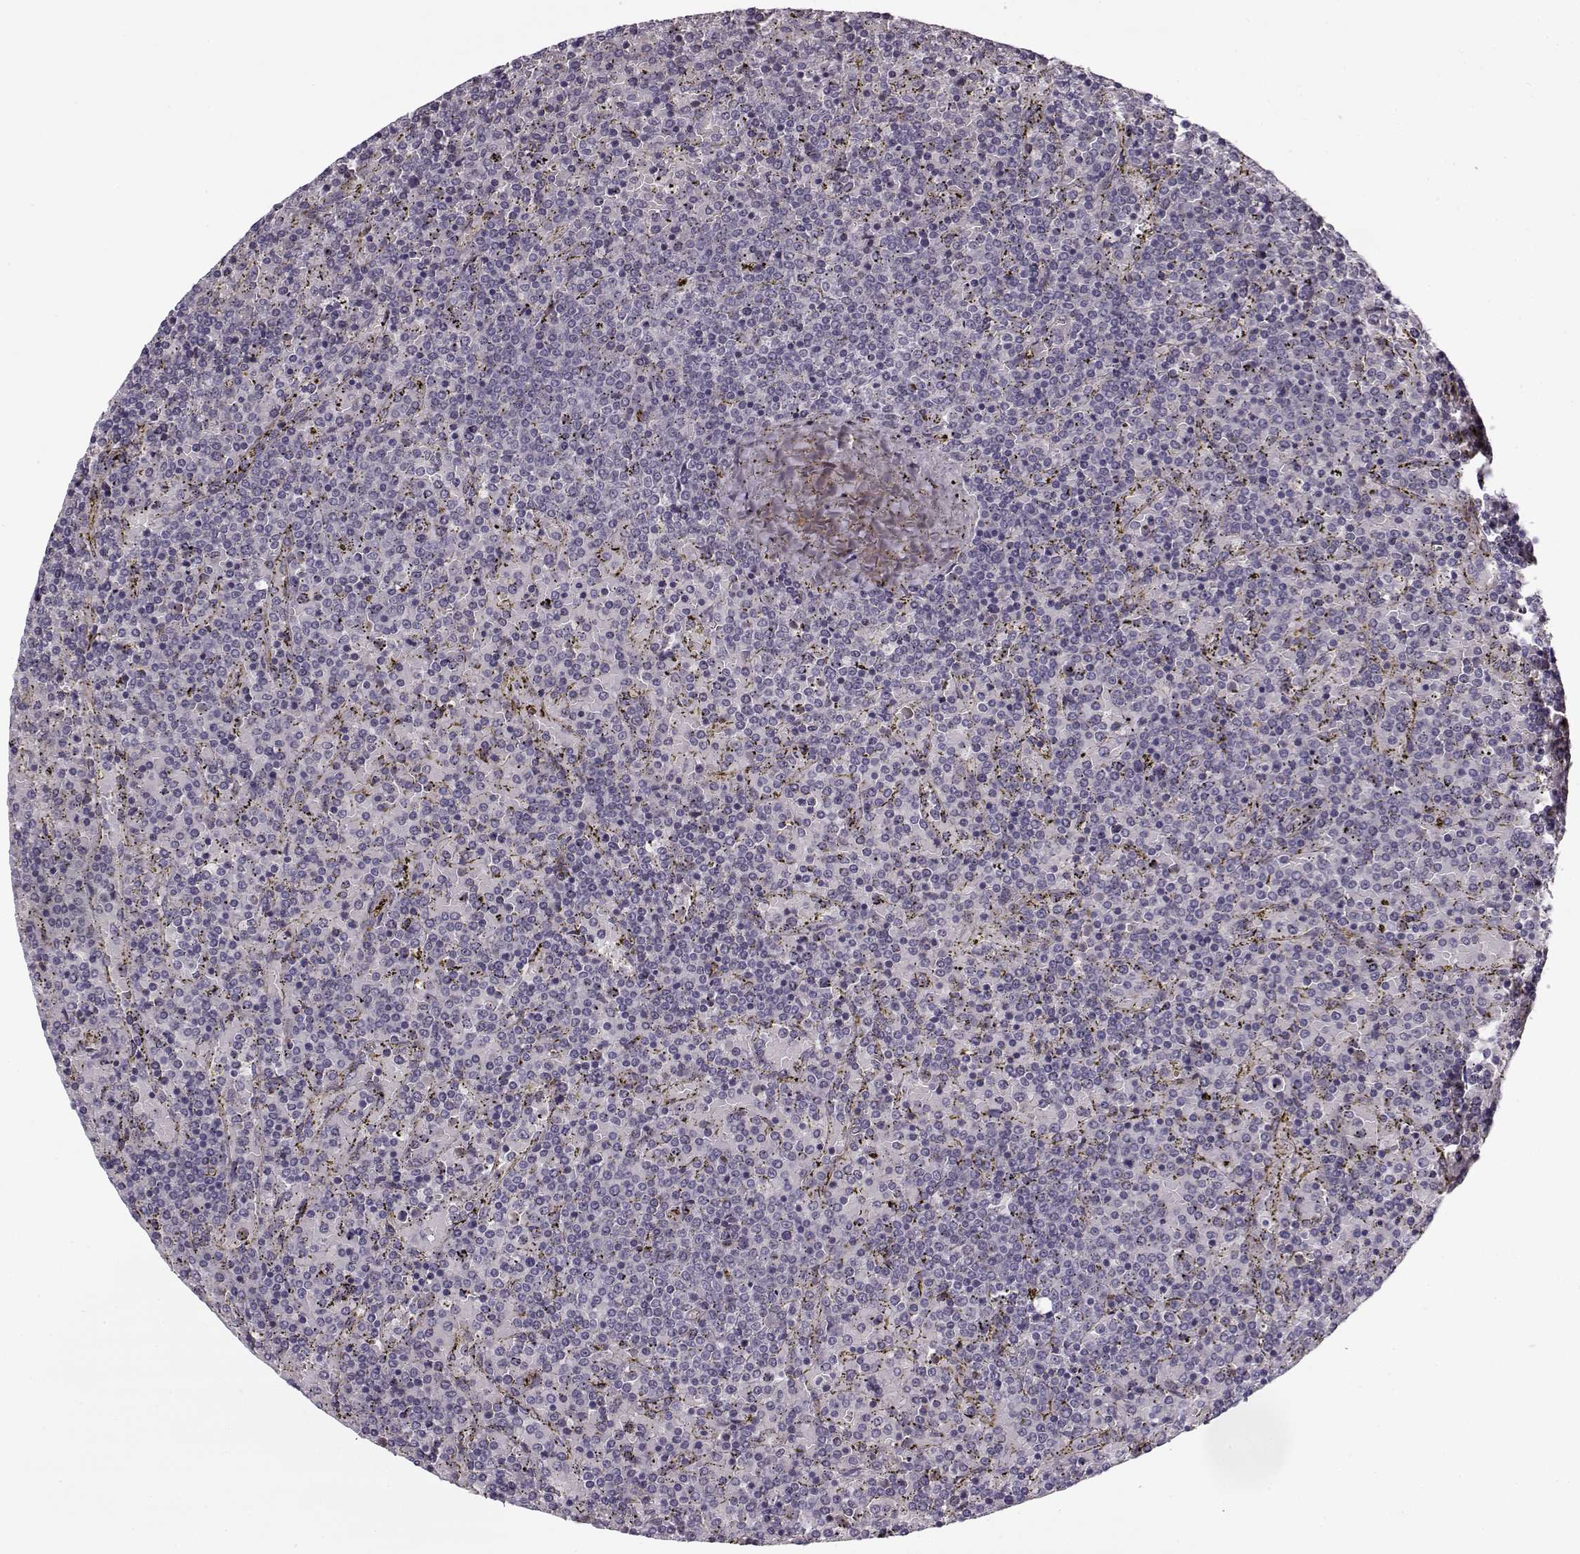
{"staining": {"intensity": "negative", "quantity": "none", "location": "none"}, "tissue": "lymphoma", "cell_type": "Tumor cells", "image_type": "cancer", "snomed": [{"axis": "morphology", "description": "Malignant lymphoma, non-Hodgkin's type, Low grade"}, {"axis": "topography", "description": "Spleen"}], "caption": "Tumor cells show no significant protein expression in lymphoma. The staining was performed using DAB (3,3'-diaminobenzidine) to visualize the protein expression in brown, while the nuclei were stained in blue with hematoxylin (Magnification: 20x).", "gene": "PNMT", "patient": {"sex": "female", "age": 77}}